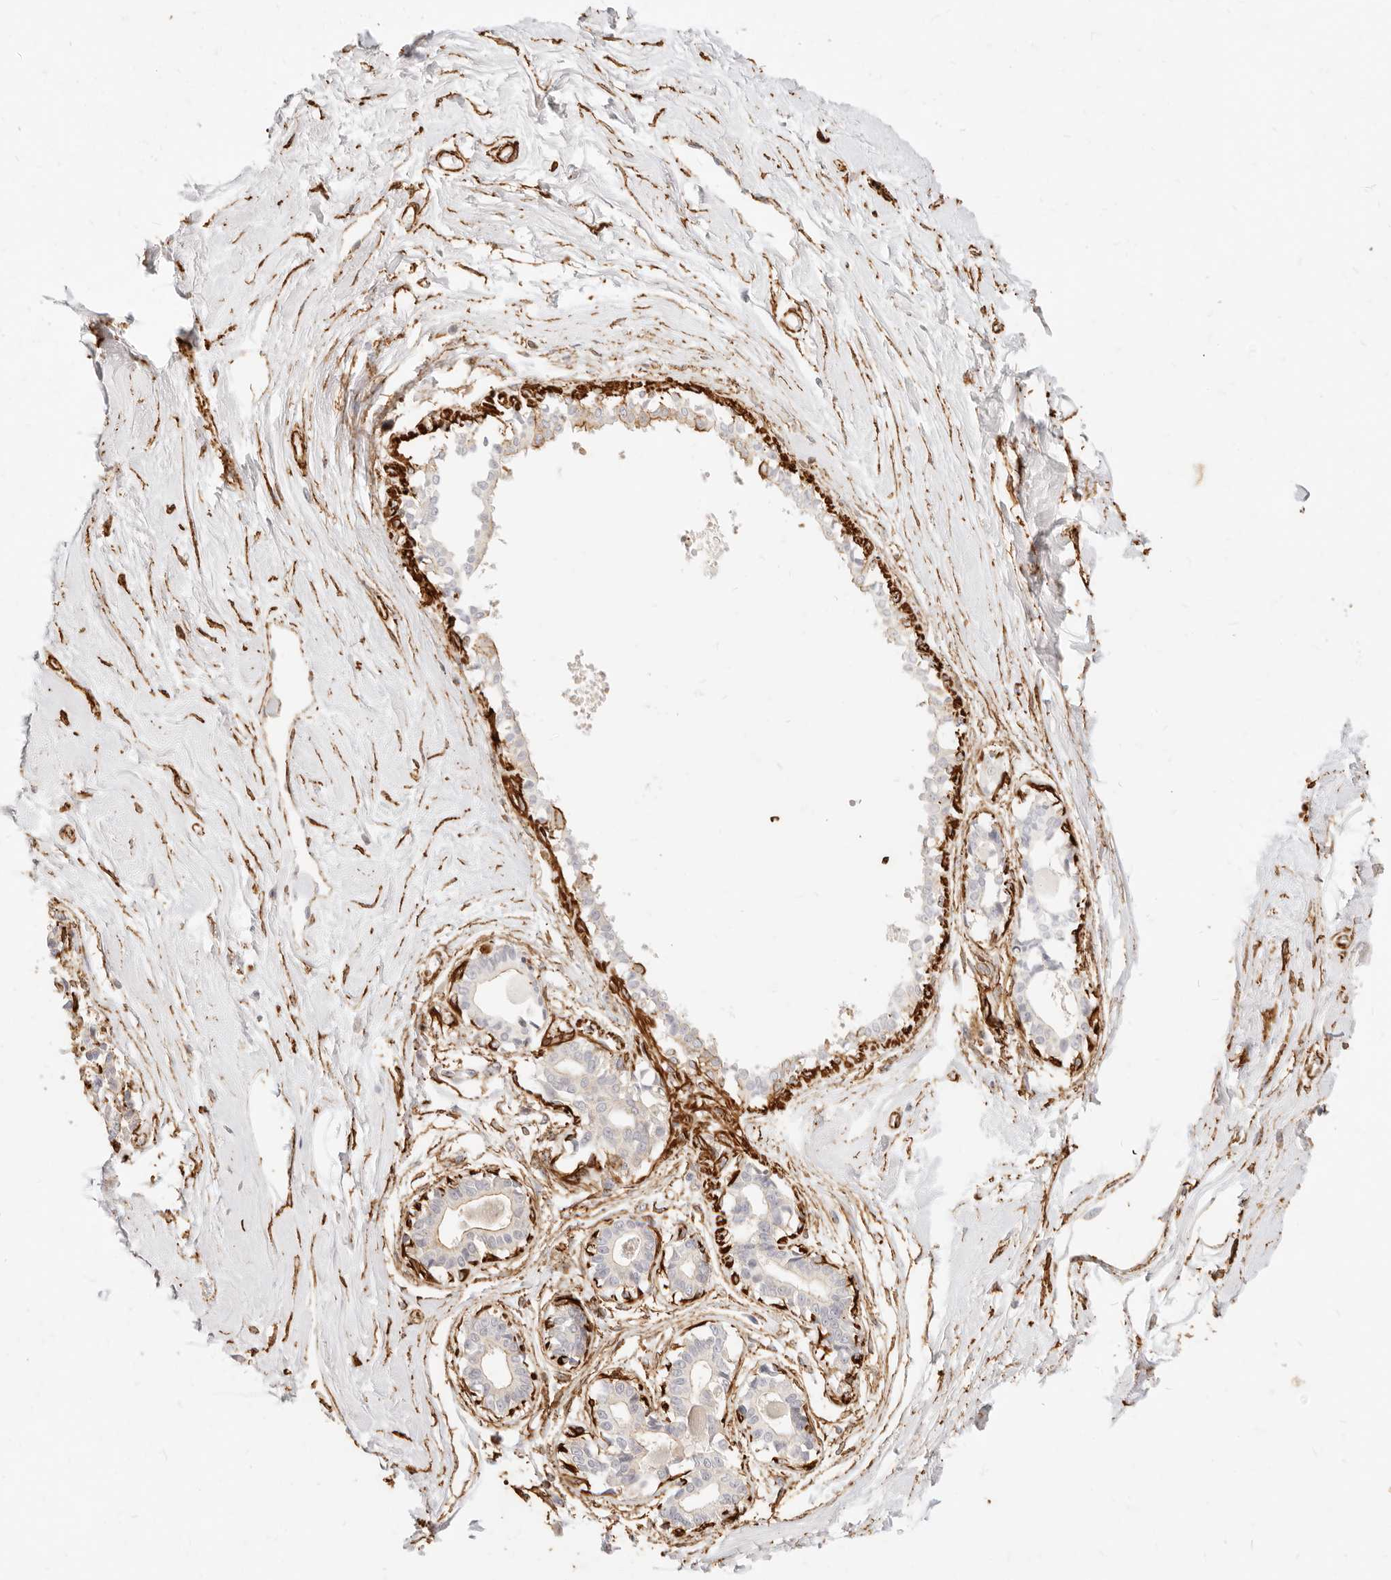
{"staining": {"intensity": "moderate", "quantity": "25%-75%", "location": "cytoplasmic/membranous"}, "tissue": "breast", "cell_type": "Adipocytes", "image_type": "normal", "snomed": [{"axis": "morphology", "description": "Normal tissue, NOS"}, {"axis": "topography", "description": "Breast"}], "caption": "Immunohistochemical staining of unremarkable human breast displays 25%-75% levels of moderate cytoplasmic/membranous protein expression in approximately 25%-75% of adipocytes.", "gene": "TMTC2", "patient": {"sex": "female", "age": 45}}